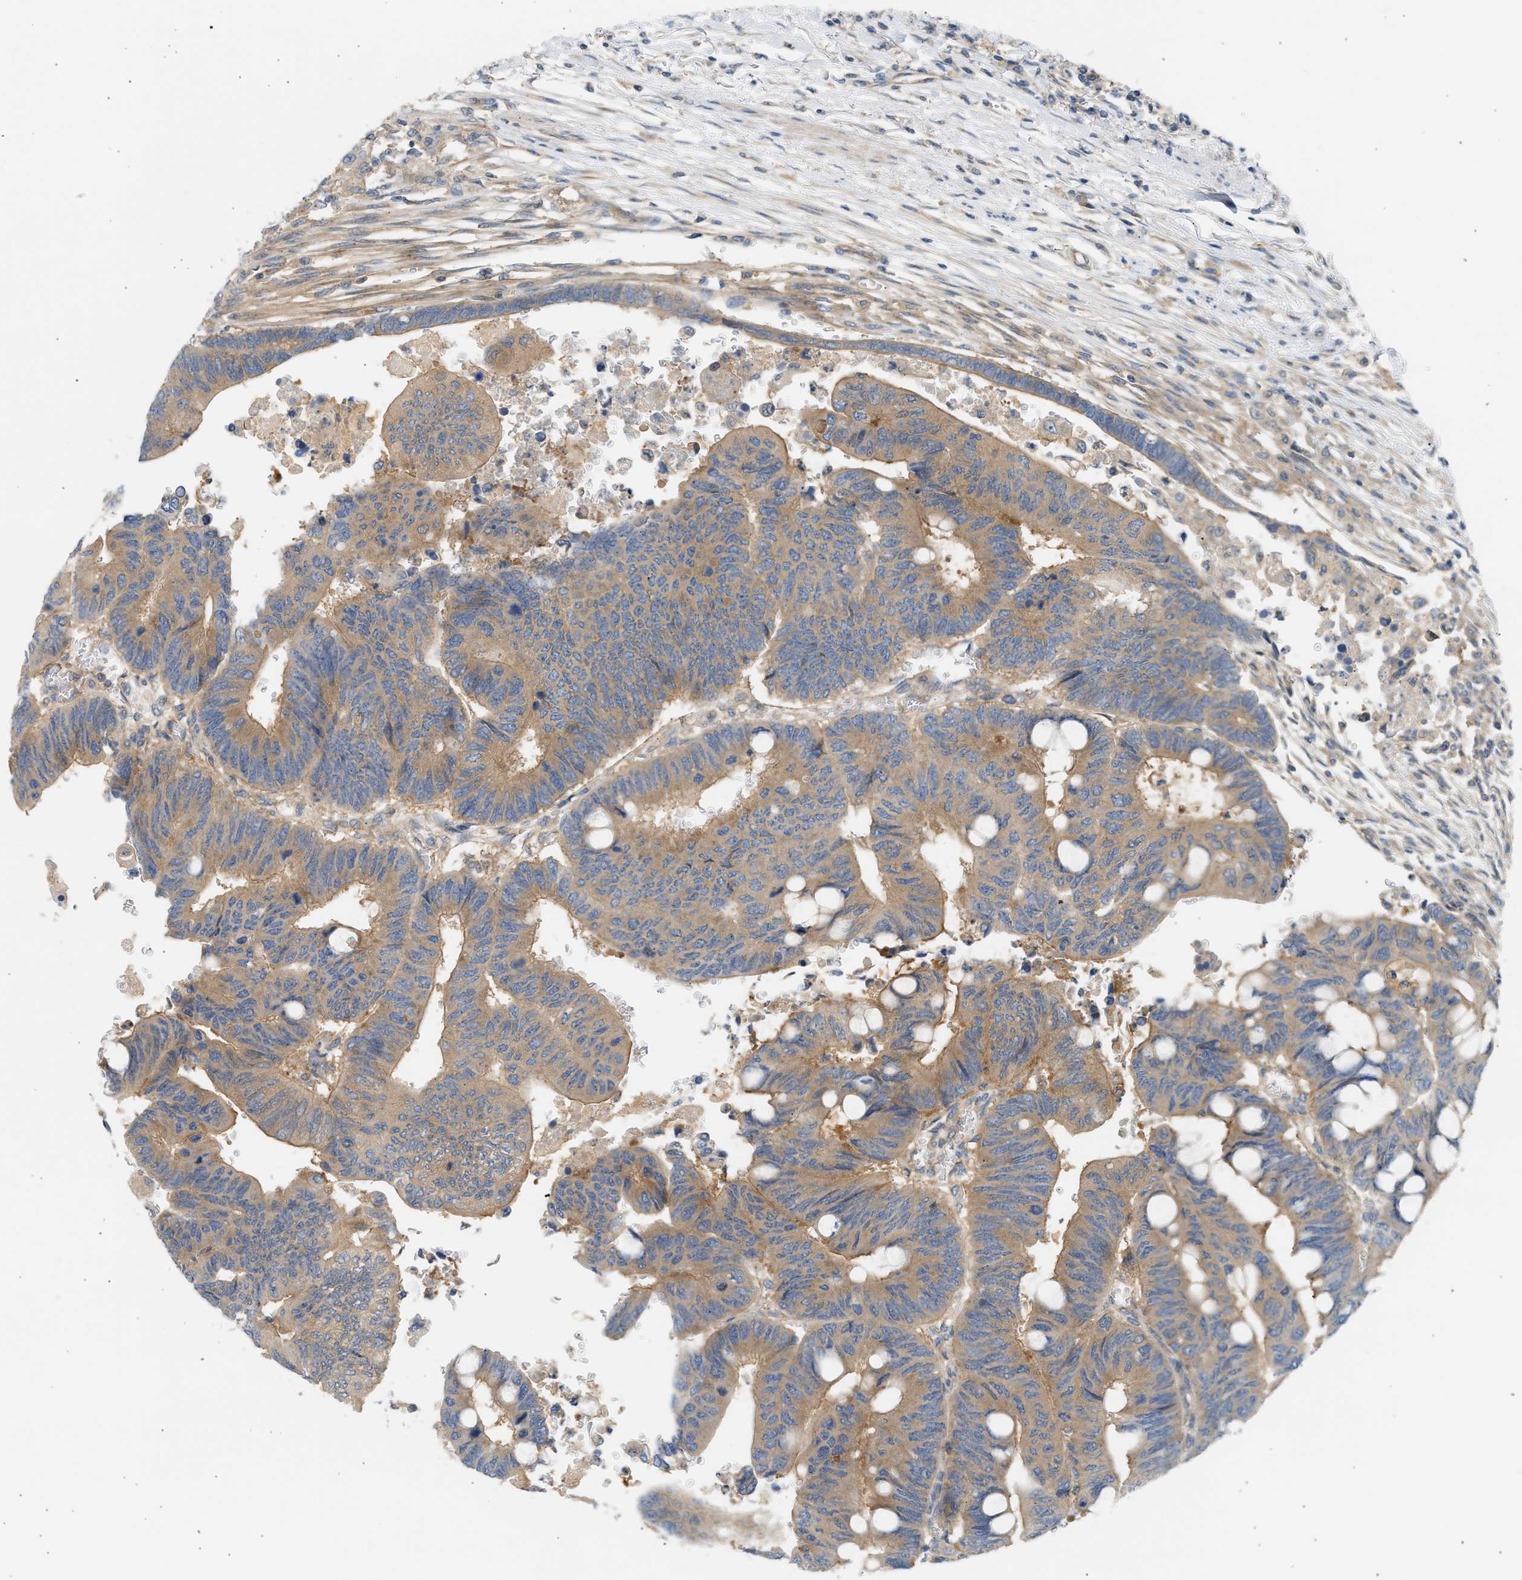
{"staining": {"intensity": "moderate", "quantity": ">75%", "location": "cytoplasmic/membranous"}, "tissue": "colorectal cancer", "cell_type": "Tumor cells", "image_type": "cancer", "snomed": [{"axis": "morphology", "description": "Normal tissue, NOS"}, {"axis": "morphology", "description": "Adenocarcinoma, NOS"}, {"axis": "topography", "description": "Rectum"}, {"axis": "topography", "description": "Peripheral nerve tissue"}], "caption": "Colorectal cancer (adenocarcinoma) stained for a protein demonstrates moderate cytoplasmic/membranous positivity in tumor cells. The staining is performed using DAB (3,3'-diaminobenzidine) brown chromogen to label protein expression. The nuclei are counter-stained blue using hematoxylin.", "gene": "PAFAH1B1", "patient": {"sex": "male", "age": 92}}